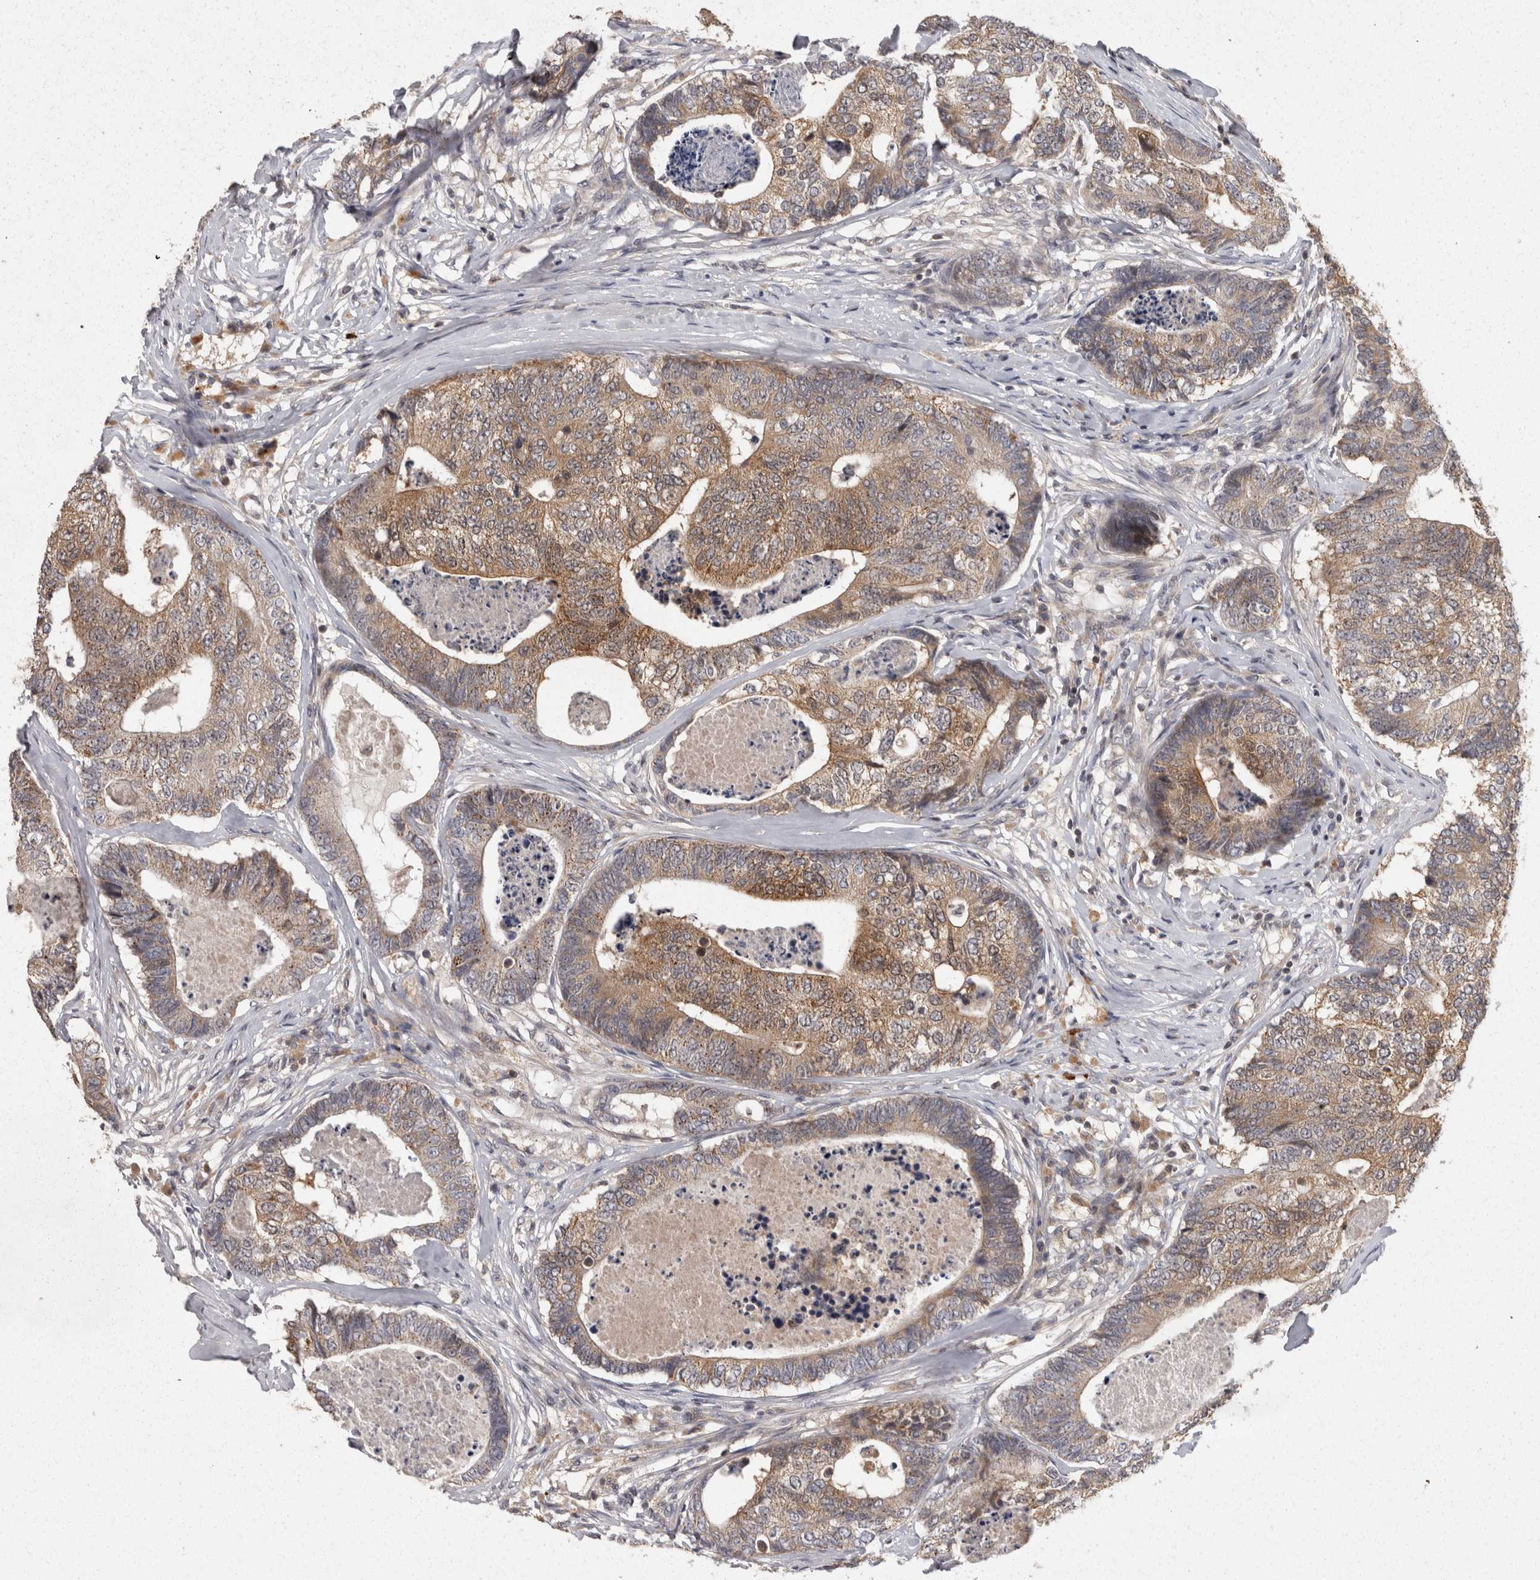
{"staining": {"intensity": "moderate", "quantity": ">75%", "location": "cytoplasmic/membranous"}, "tissue": "colorectal cancer", "cell_type": "Tumor cells", "image_type": "cancer", "snomed": [{"axis": "morphology", "description": "Adenocarcinoma, NOS"}, {"axis": "topography", "description": "Colon"}], "caption": "Immunohistochemistry (IHC) of human colorectal cancer reveals medium levels of moderate cytoplasmic/membranous positivity in approximately >75% of tumor cells.", "gene": "ACAT2", "patient": {"sex": "female", "age": 67}}